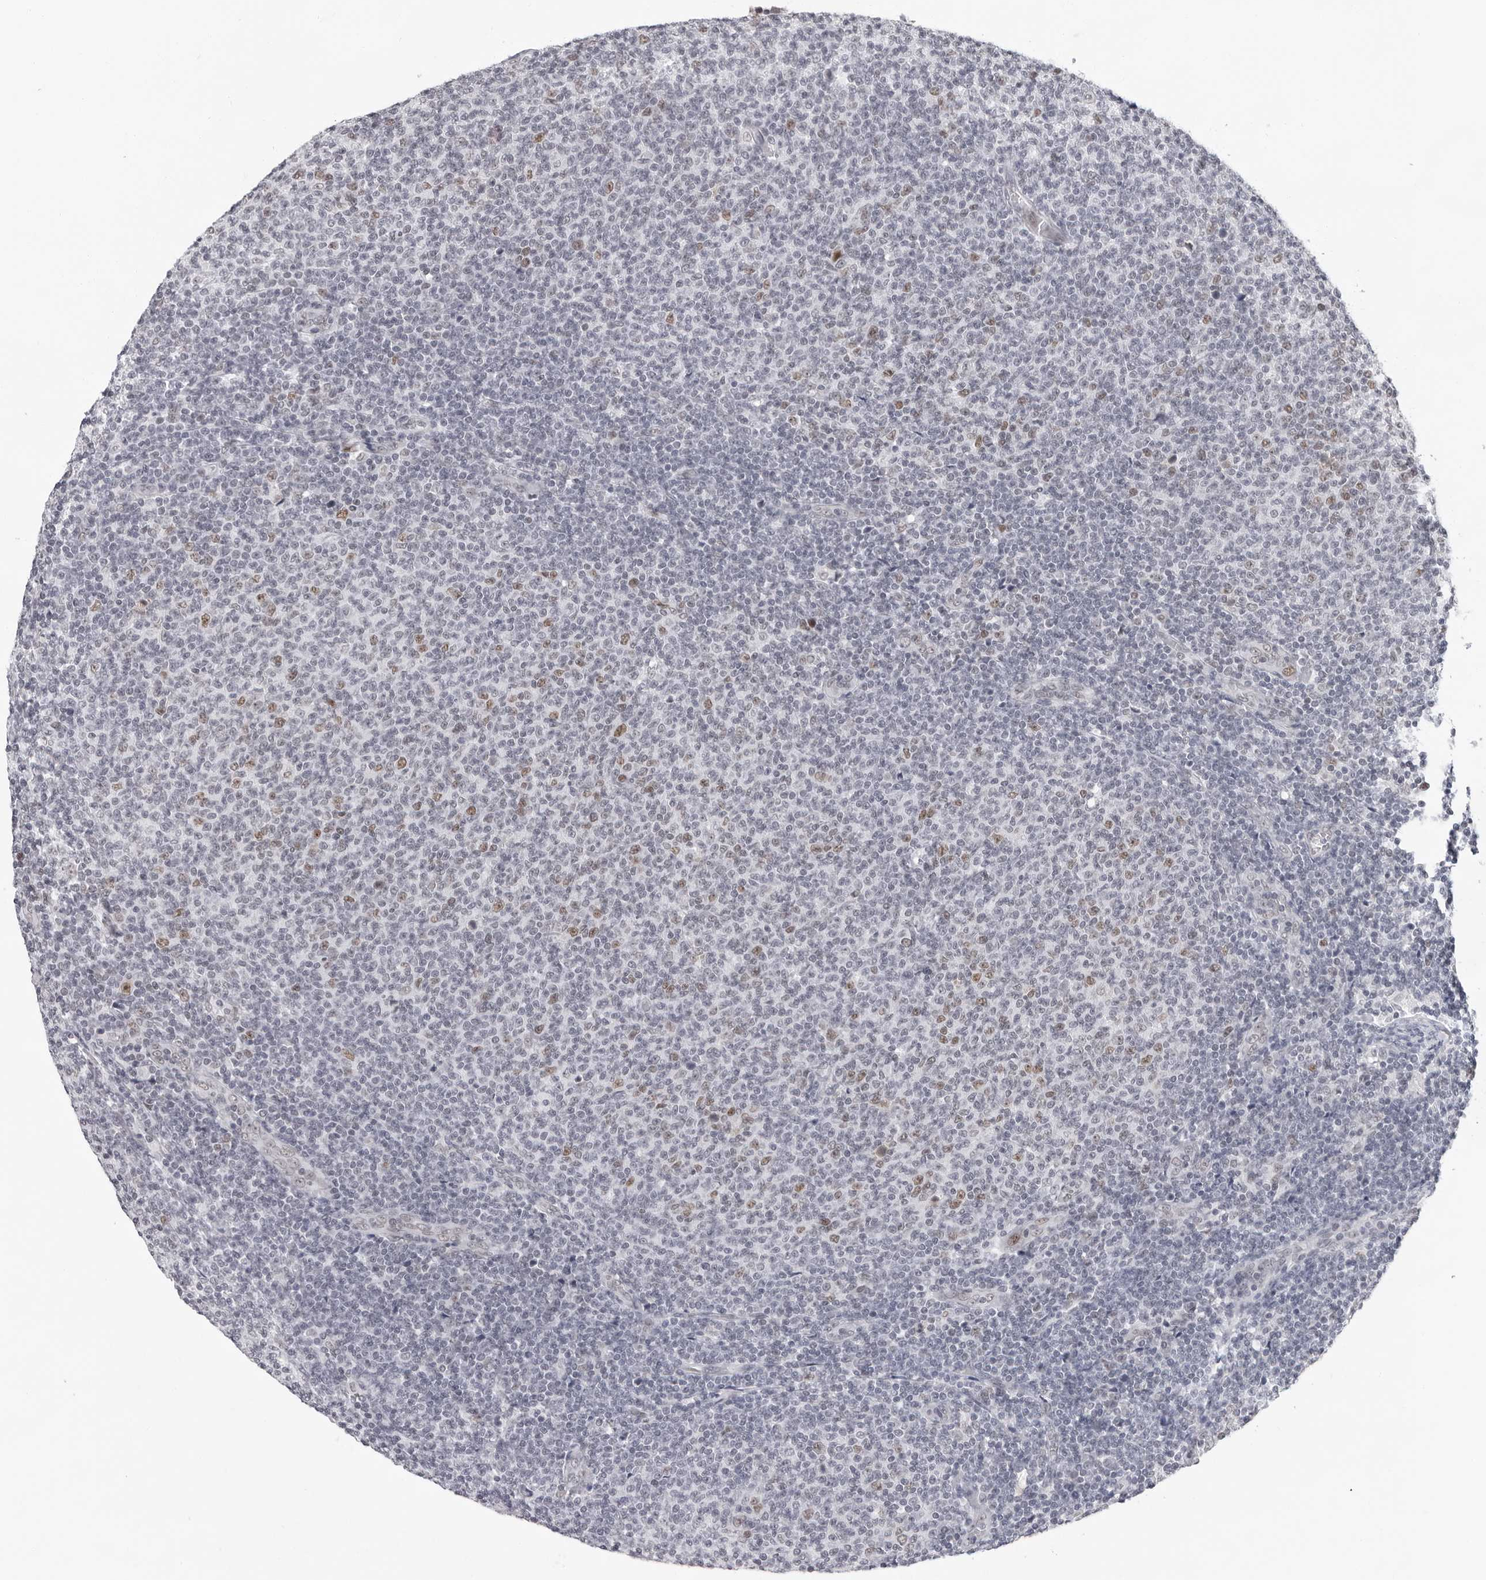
{"staining": {"intensity": "weak", "quantity": "25%-75%", "location": "nuclear"}, "tissue": "lymphoma", "cell_type": "Tumor cells", "image_type": "cancer", "snomed": [{"axis": "morphology", "description": "Malignant lymphoma, non-Hodgkin's type, Low grade"}, {"axis": "topography", "description": "Lymph node"}], "caption": "Protein analysis of low-grade malignant lymphoma, non-Hodgkin's type tissue exhibits weak nuclear staining in about 25%-75% of tumor cells. Nuclei are stained in blue.", "gene": "USP1", "patient": {"sex": "male", "age": 66}}